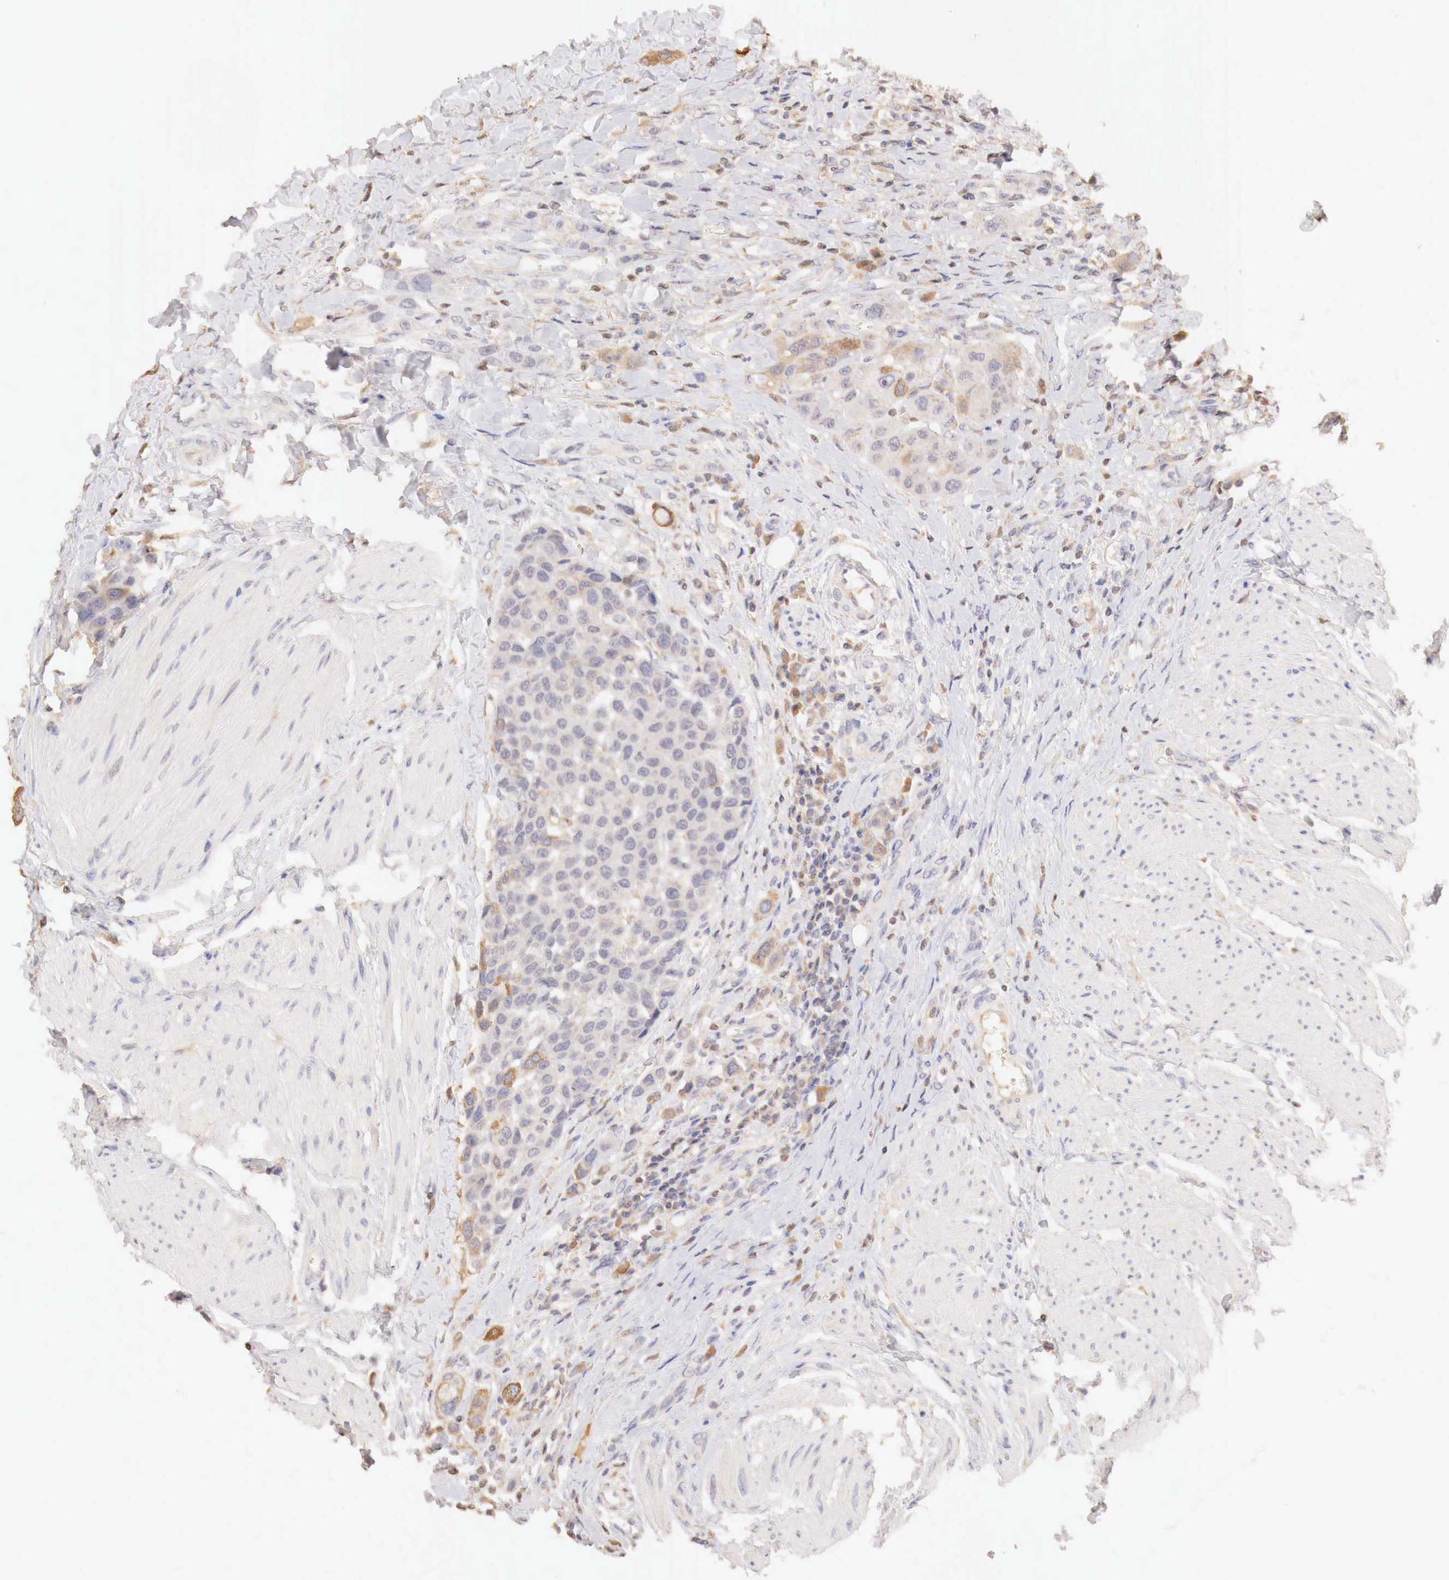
{"staining": {"intensity": "moderate", "quantity": "<25%", "location": "cytoplasmic/membranous"}, "tissue": "urothelial cancer", "cell_type": "Tumor cells", "image_type": "cancer", "snomed": [{"axis": "morphology", "description": "Urothelial carcinoma, High grade"}, {"axis": "topography", "description": "Urinary bladder"}], "caption": "This image exhibits immunohistochemistry (IHC) staining of urothelial carcinoma (high-grade), with low moderate cytoplasmic/membranous staining in about <25% of tumor cells.", "gene": "GATA1", "patient": {"sex": "male", "age": 50}}